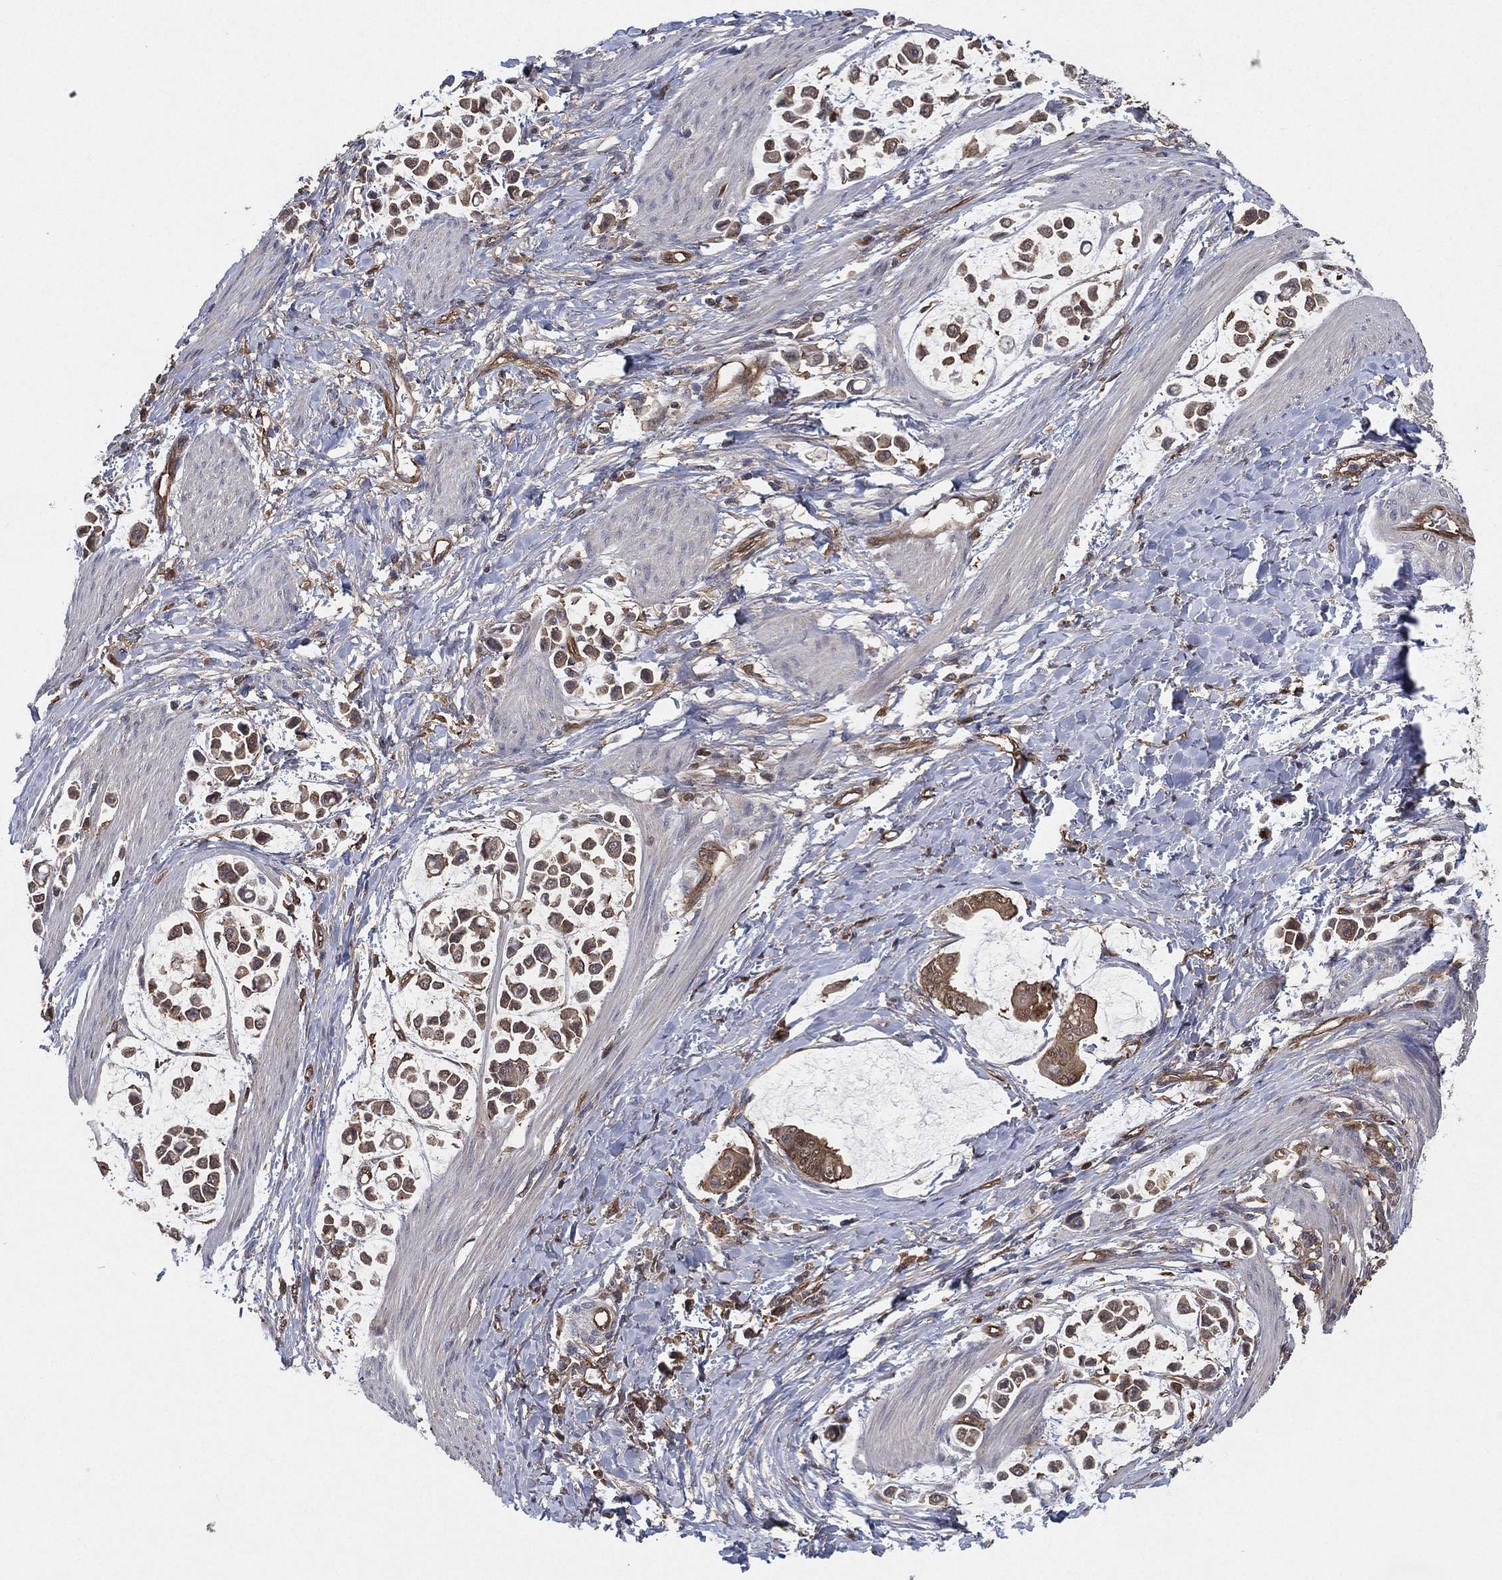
{"staining": {"intensity": "strong", "quantity": "25%-75%", "location": "cytoplasmic/membranous"}, "tissue": "stomach cancer", "cell_type": "Tumor cells", "image_type": "cancer", "snomed": [{"axis": "morphology", "description": "Adenocarcinoma, NOS"}, {"axis": "topography", "description": "Stomach"}], "caption": "The histopathology image displays immunohistochemical staining of adenocarcinoma (stomach). There is strong cytoplasmic/membranous positivity is seen in about 25%-75% of tumor cells.", "gene": "PSMG4", "patient": {"sex": "male", "age": 82}}